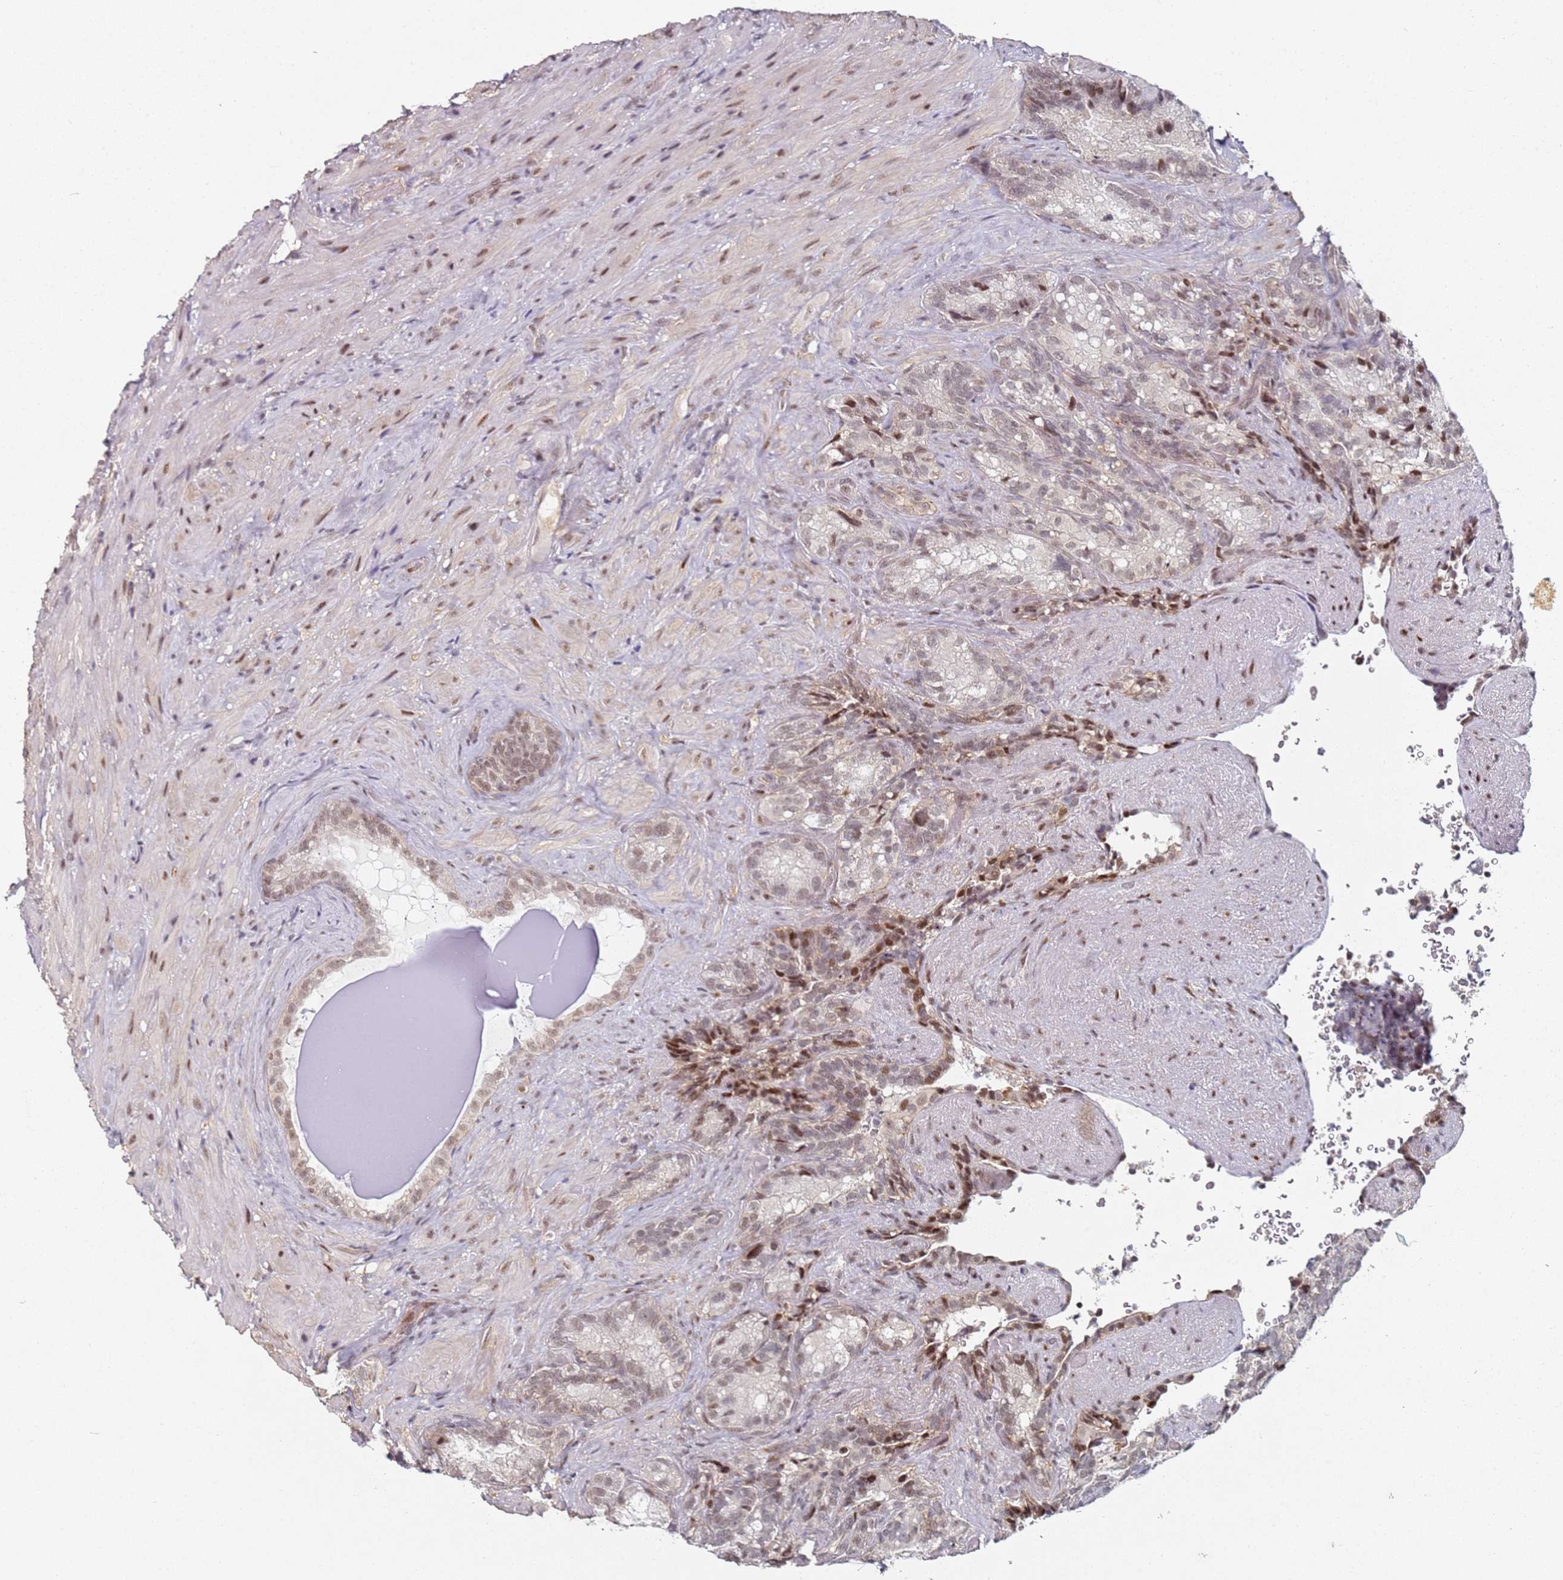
{"staining": {"intensity": "weak", "quantity": "<25%", "location": "nuclear"}, "tissue": "seminal vesicle", "cell_type": "Glandular cells", "image_type": "normal", "snomed": [{"axis": "morphology", "description": "Normal tissue, NOS"}, {"axis": "topography", "description": "Seminal veicle"}], "caption": "The micrograph demonstrates no staining of glandular cells in normal seminal vesicle. (Stains: DAB immunohistochemistry (IHC) with hematoxylin counter stain, Microscopy: brightfield microscopy at high magnification).", "gene": "ATF6B", "patient": {"sex": "male", "age": 62}}